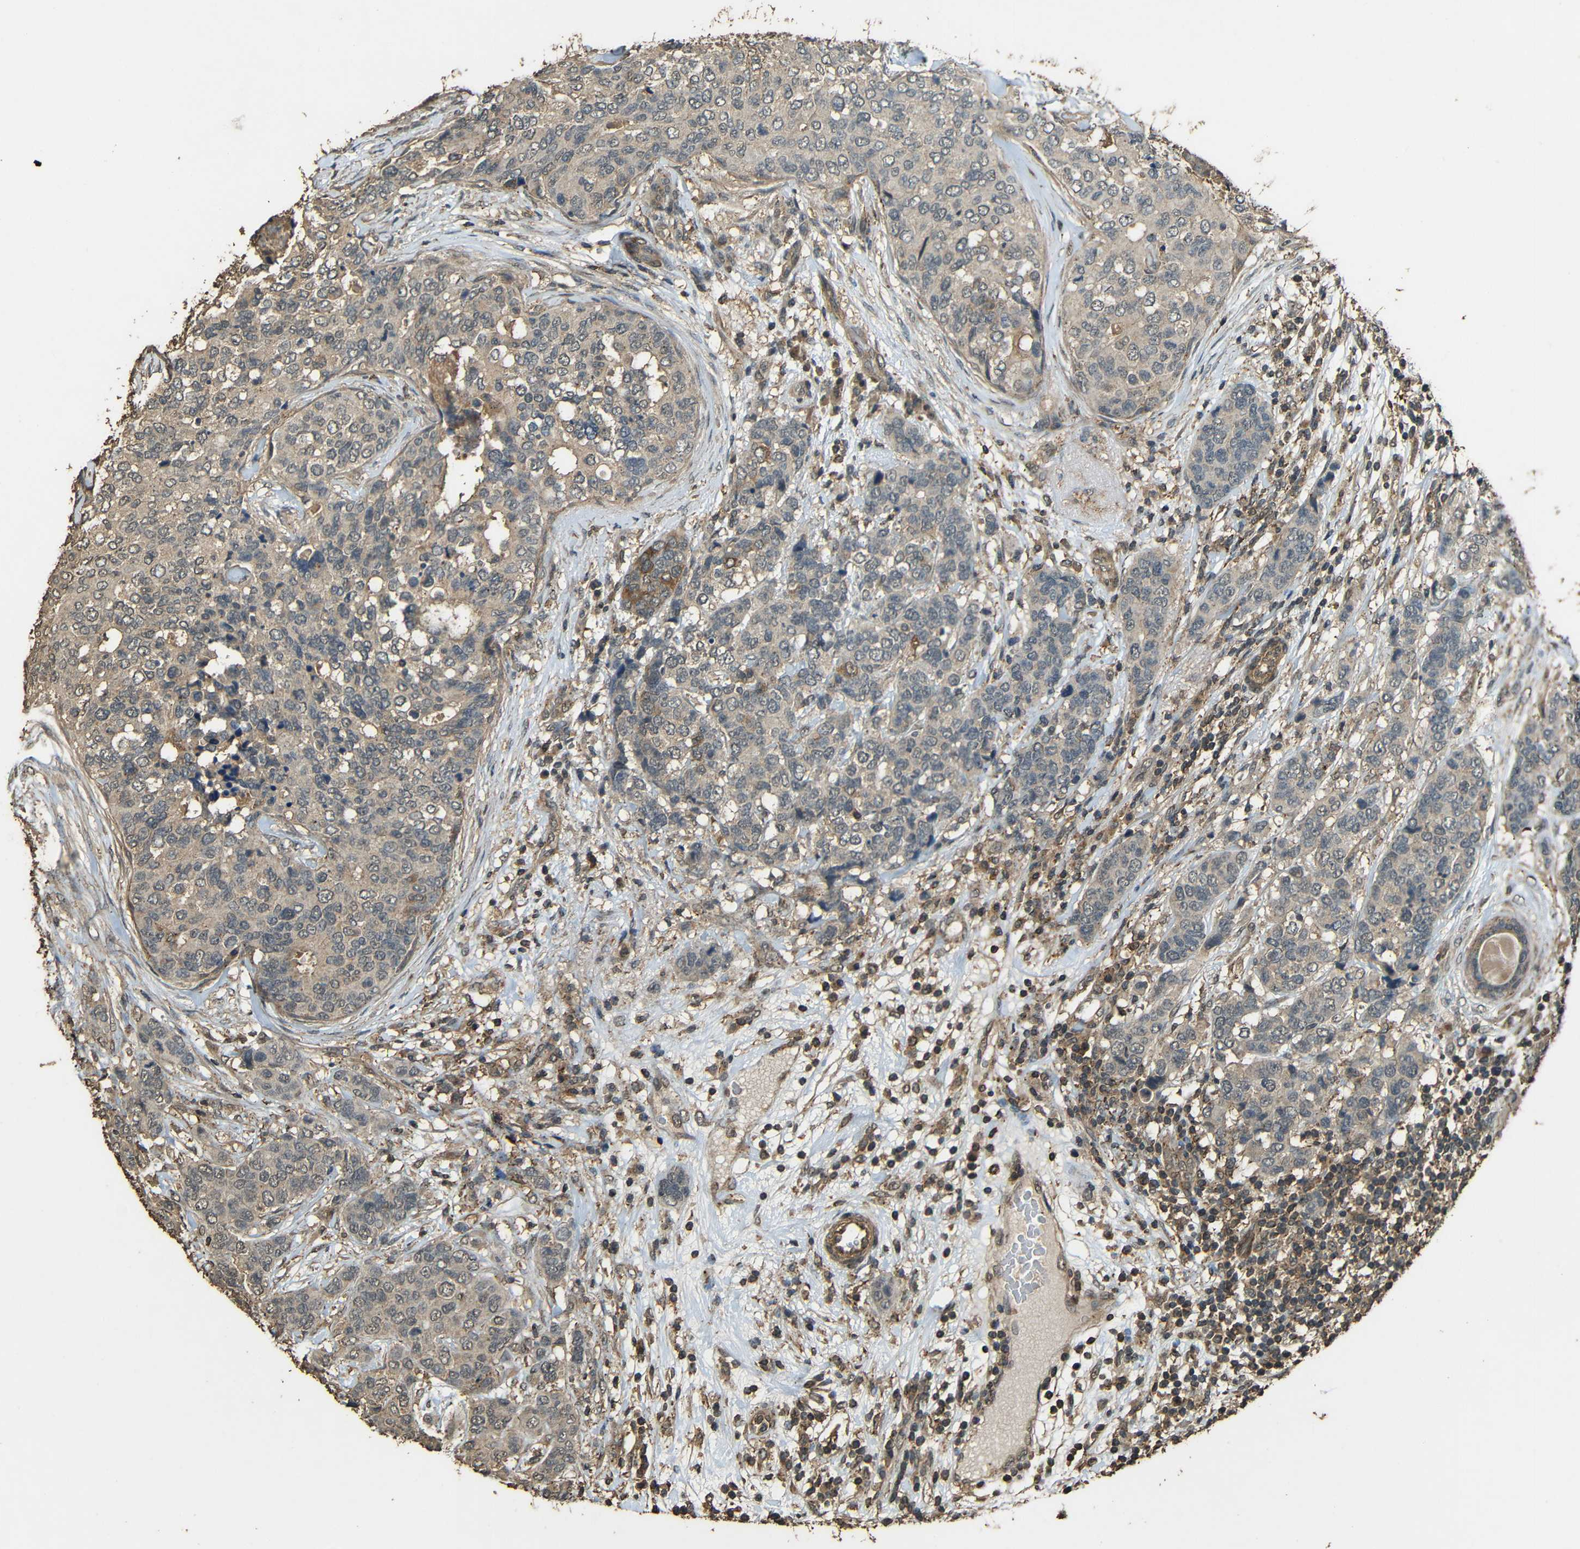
{"staining": {"intensity": "weak", "quantity": "25%-75%", "location": "cytoplasmic/membranous"}, "tissue": "breast cancer", "cell_type": "Tumor cells", "image_type": "cancer", "snomed": [{"axis": "morphology", "description": "Lobular carcinoma"}, {"axis": "topography", "description": "Breast"}], "caption": "DAB (3,3'-diaminobenzidine) immunohistochemical staining of human lobular carcinoma (breast) demonstrates weak cytoplasmic/membranous protein expression in approximately 25%-75% of tumor cells.", "gene": "PDE5A", "patient": {"sex": "female", "age": 59}}